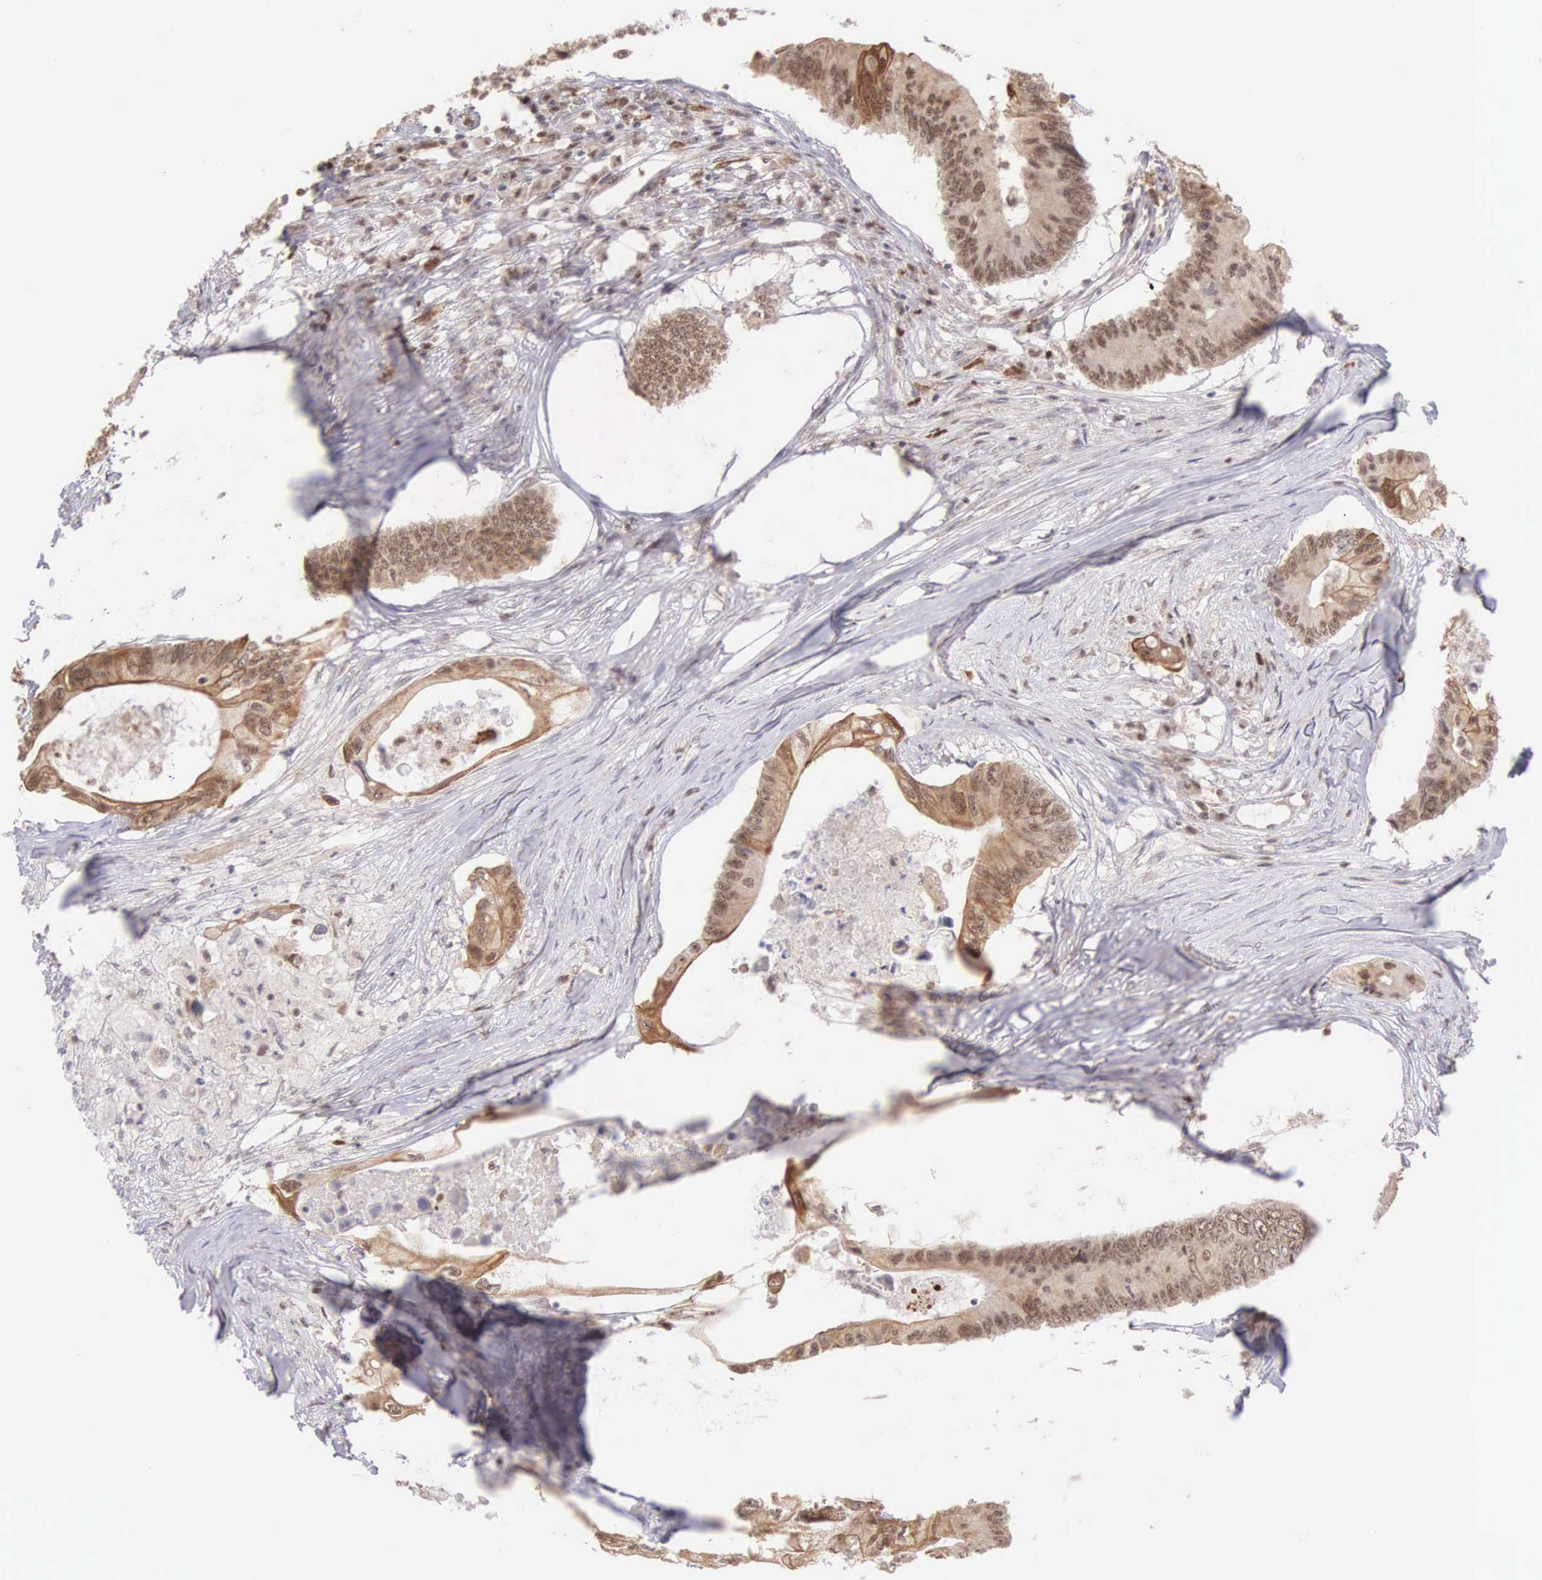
{"staining": {"intensity": "moderate", "quantity": ">75%", "location": "cytoplasmic/membranous,nuclear"}, "tissue": "colorectal cancer", "cell_type": "Tumor cells", "image_type": "cancer", "snomed": [{"axis": "morphology", "description": "Adenocarcinoma, NOS"}, {"axis": "topography", "description": "Colon"}], "caption": "Protein staining of colorectal cancer (adenocarcinoma) tissue displays moderate cytoplasmic/membranous and nuclear positivity in about >75% of tumor cells. (IHC, brightfield microscopy, high magnification).", "gene": "GRK3", "patient": {"sex": "male", "age": 65}}